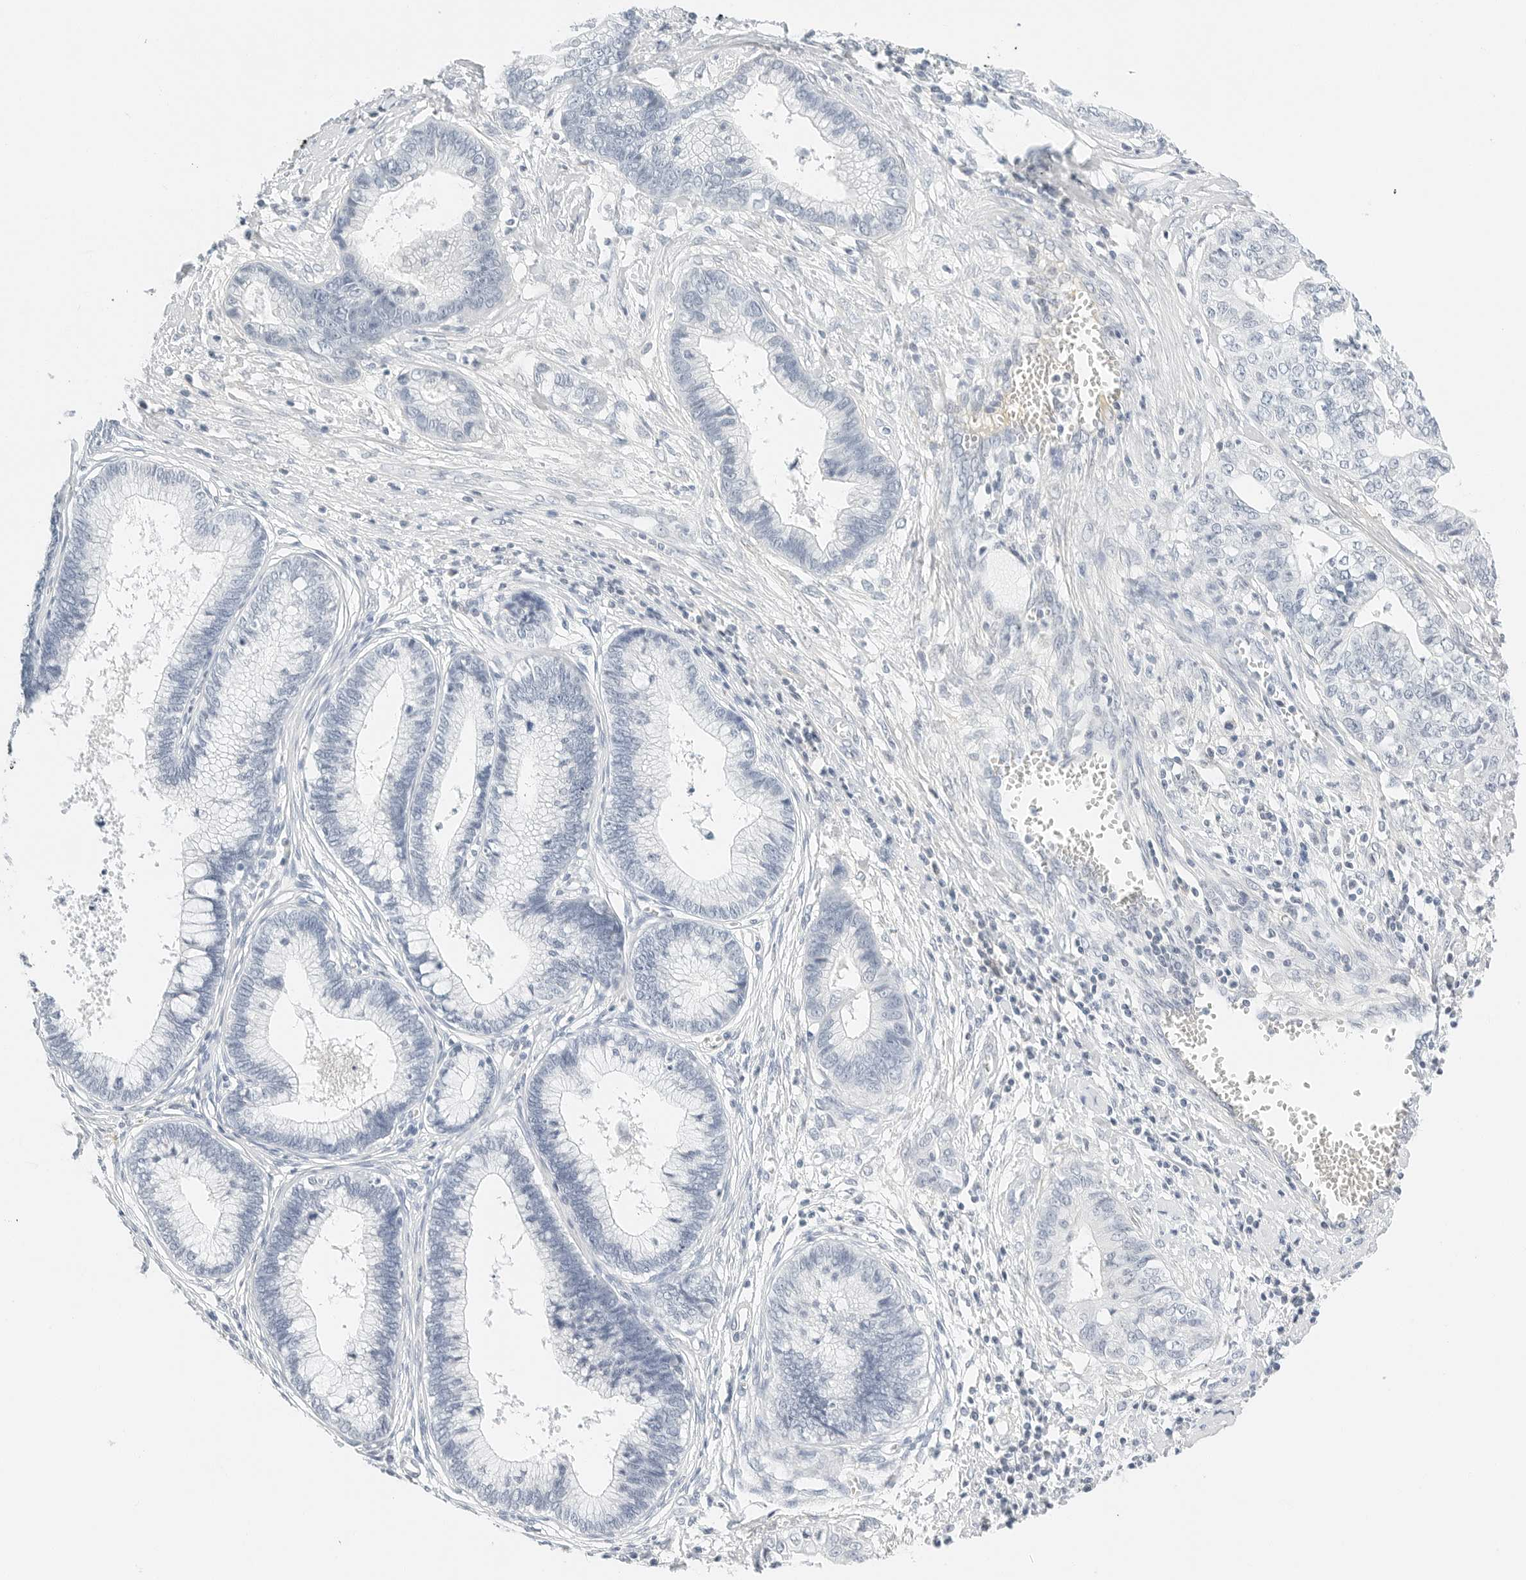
{"staining": {"intensity": "negative", "quantity": "none", "location": "none"}, "tissue": "cervical cancer", "cell_type": "Tumor cells", "image_type": "cancer", "snomed": [{"axis": "morphology", "description": "Adenocarcinoma, NOS"}, {"axis": "topography", "description": "Cervix"}], "caption": "A high-resolution image shows immunohistochemistry (IHC) staining of cervical adenocarcinoma, which reveals no significant staining in tumor cells.", "gene": "PKDCC", "patient": {"sex": "female", "age": 44}}